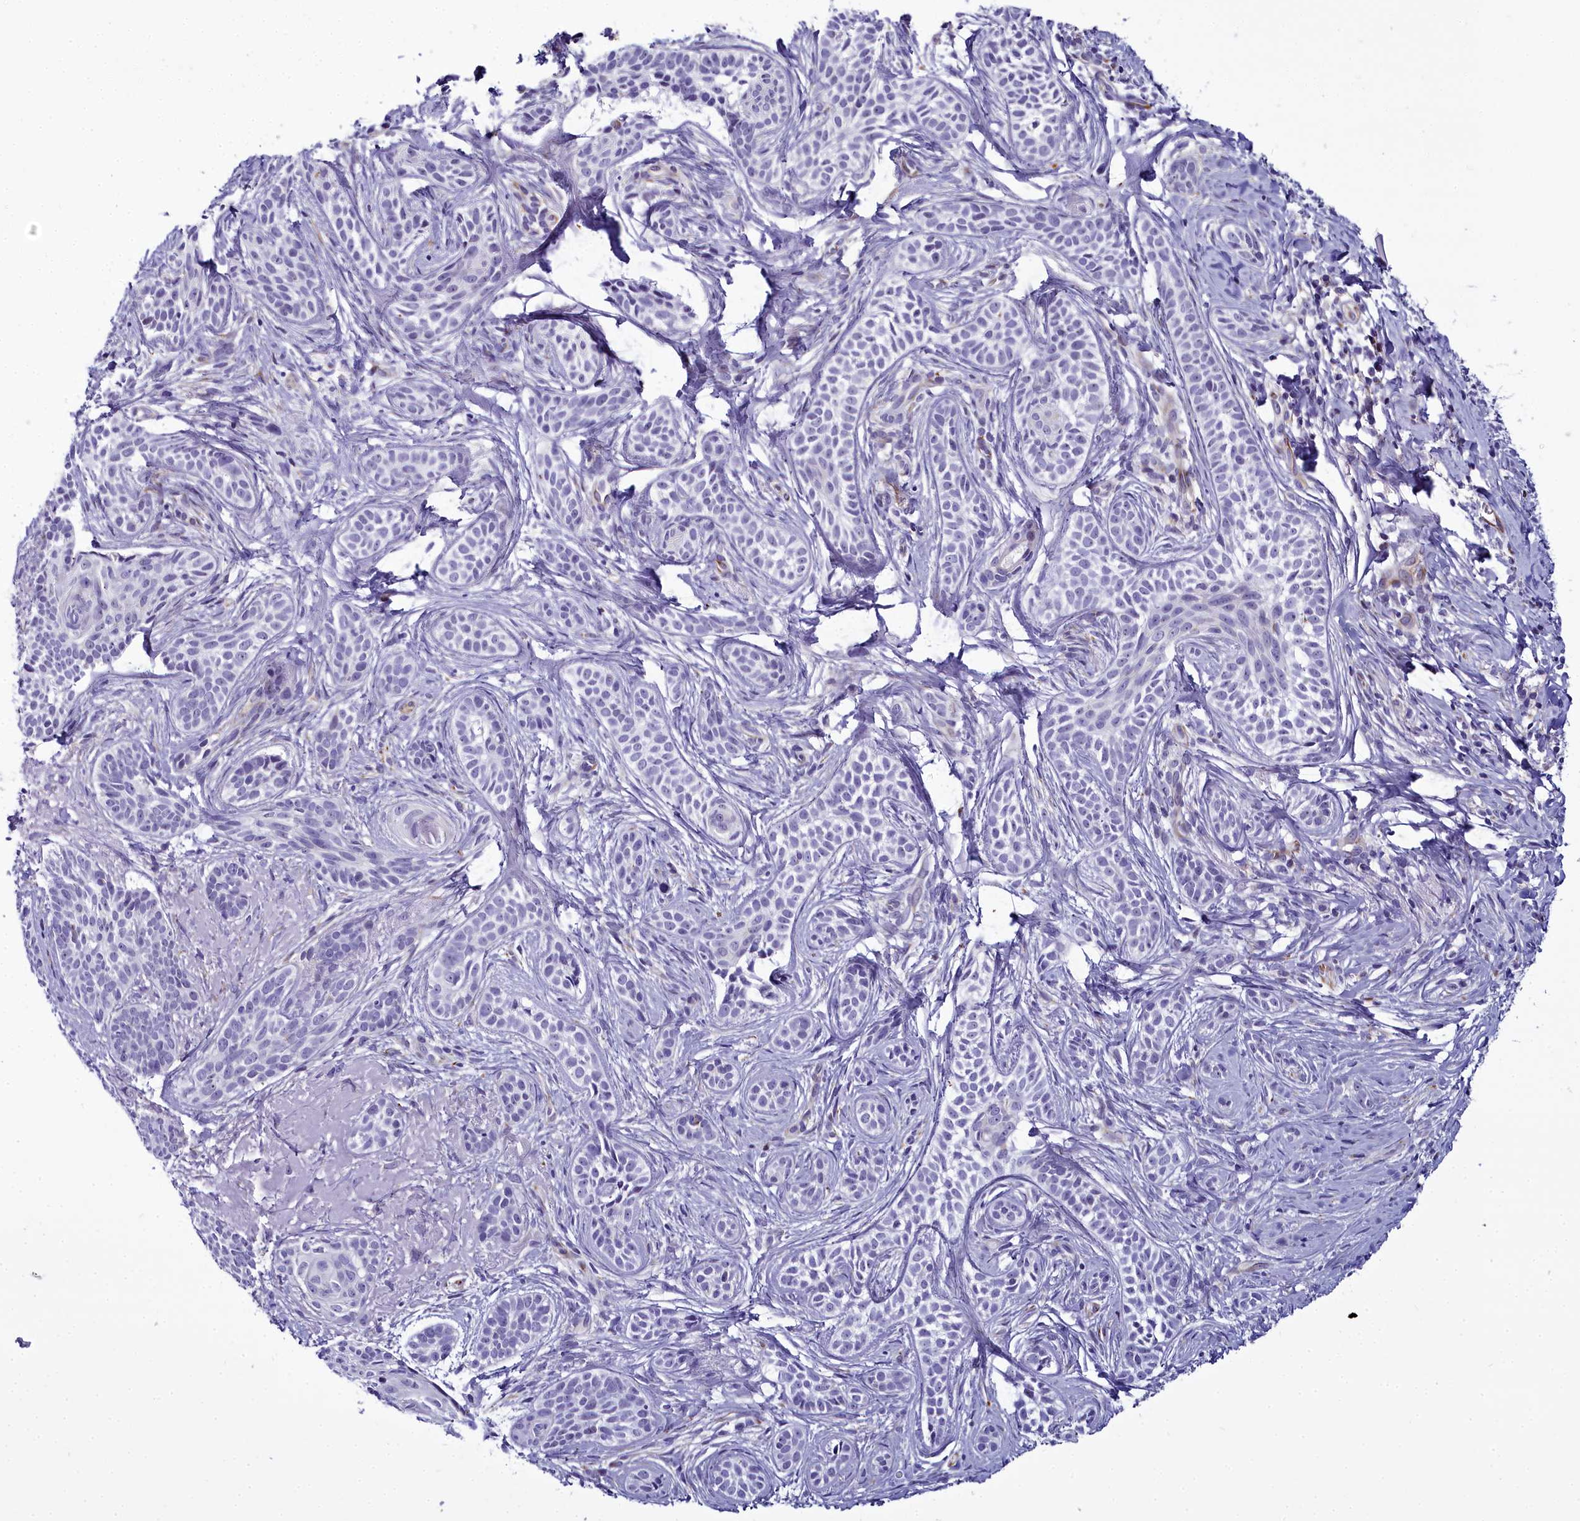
{"staining": {"intensity": "negative", "quantity": "none", "location": "none"}, "tissue": "skin cancer", "cell_type": "Tumor cells", "image_type": "cancer", "snomed": [{"axis": "morphology", "description": "Basal cell carcinoma"}, {"axis": "topography", "description": "Skin"}], "caption": "This is an IHC photomicrograph of skin cancer (basal cell carcinoma). There is no staining in tumor cells.", "gene": "TIMM22", "patient": {"sex": "male", "age": 71}}